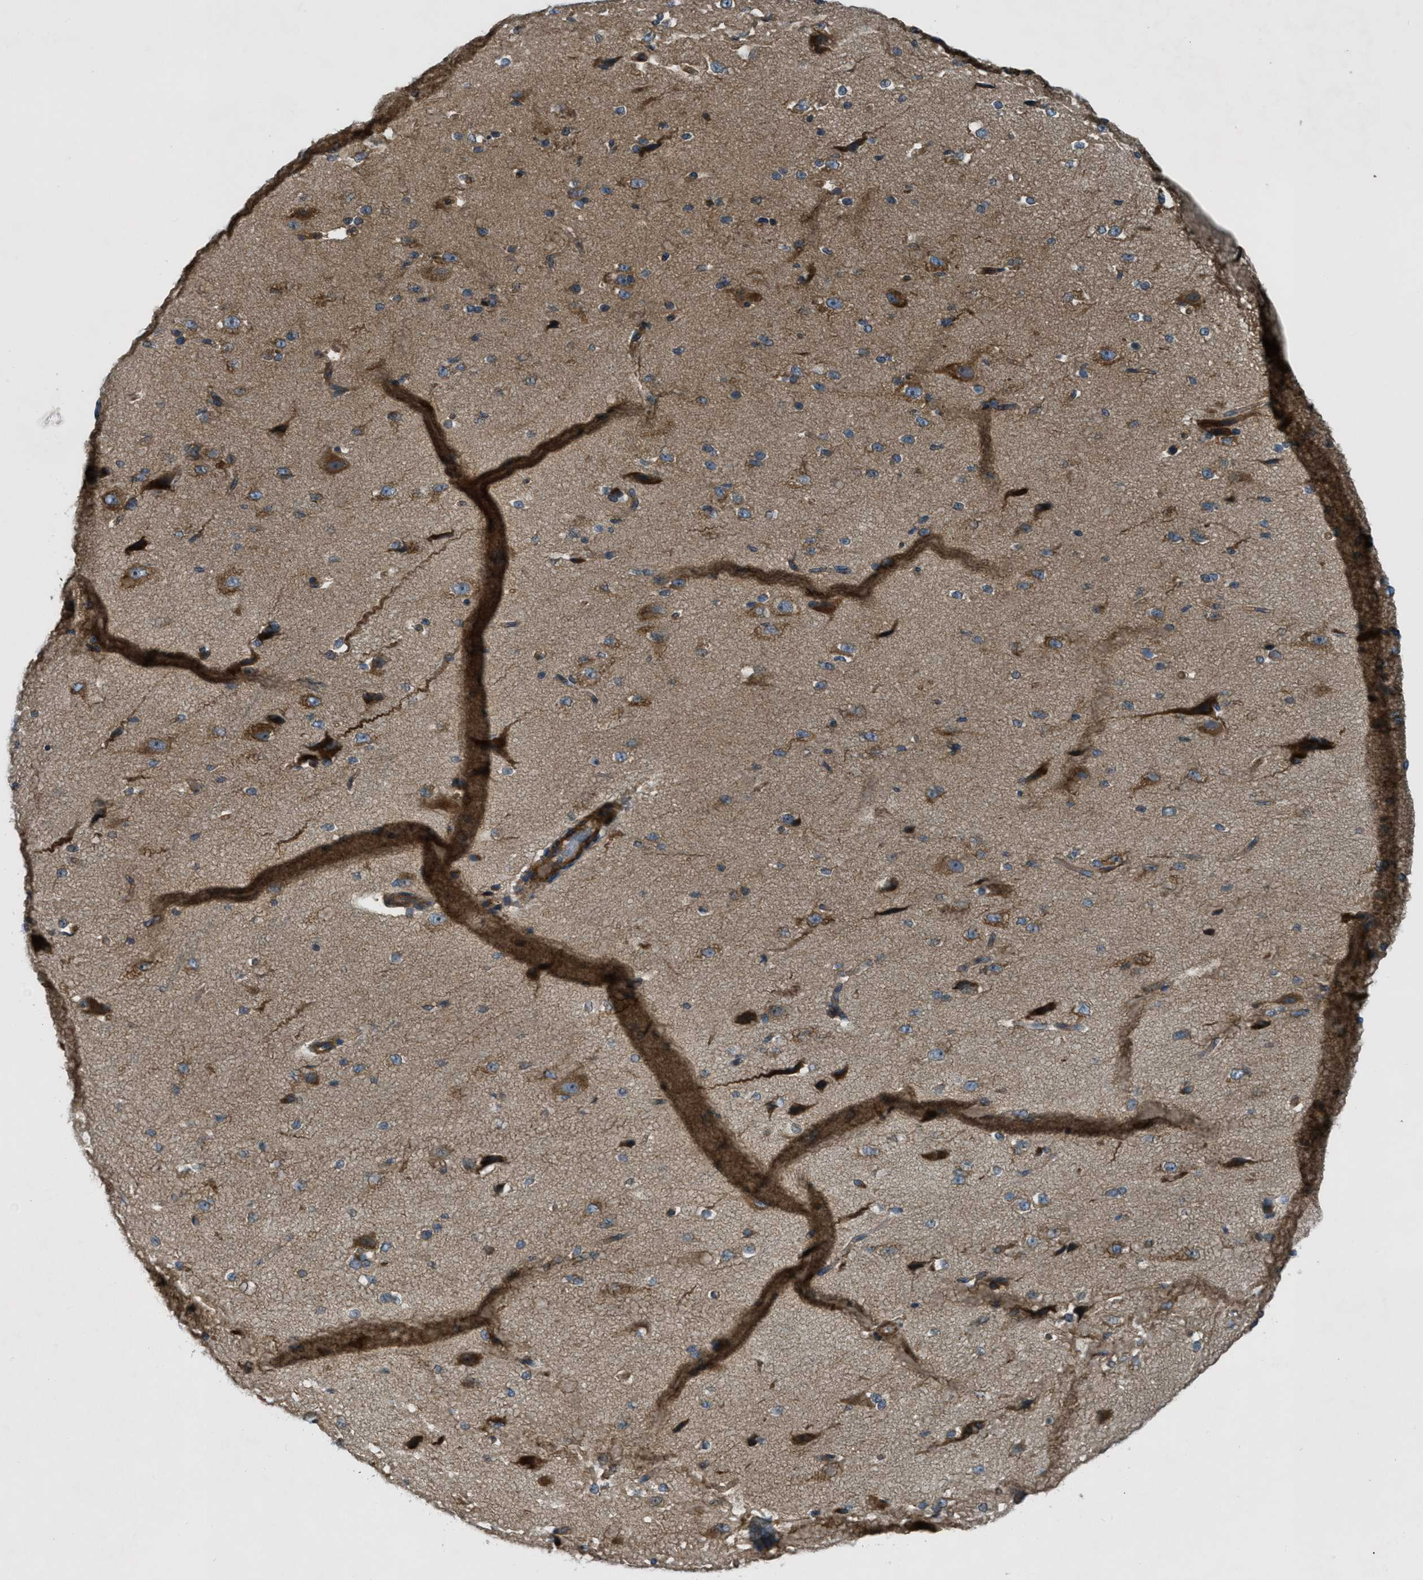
{"staining": {"intensity": "moderate", "quantity": "25%-75%", "location": "cytoplasmic/membranous"}, "tissue": "cerebral cortex", "cell_type": "Endothelial cells", "image_type": "normal", "snomed": [{"axis": "morphology", "description": "Normal tissue, NOS"}, {"axis": "morphology", "description": "Developmental malformation"}, {"axis": "topography", "description": "Cerebral cortex"}], "caption": "This is a histology image of immunohistochemistry (IHC) staining of unremarkable cerebral cortex, which shows moderate positivity in the cytoplasmic/membranous of endothelial cells.", "gene": "VEZT", "patient": {"sex": "female", "age": 30}}